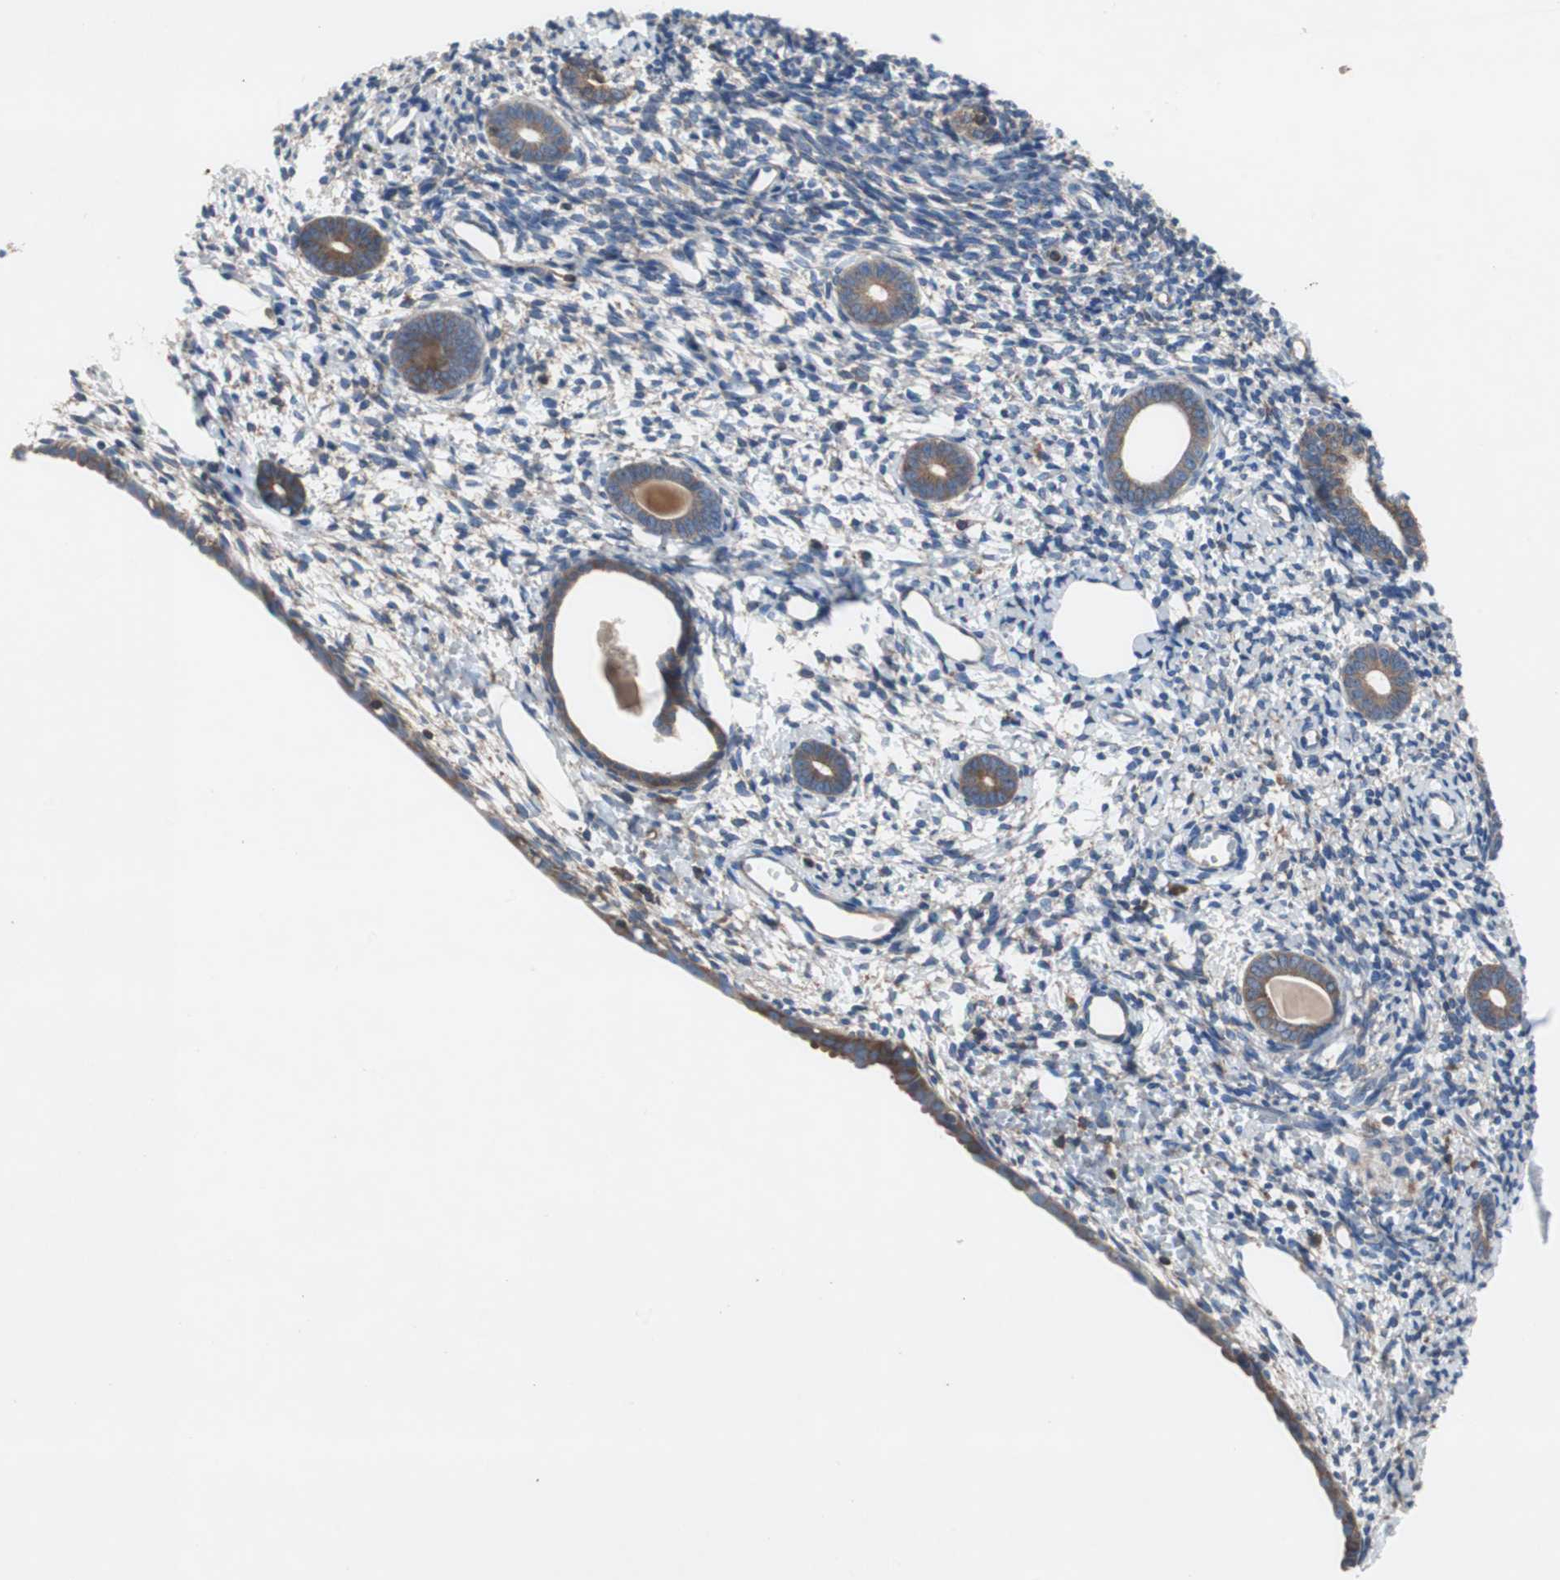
{"staining": {"intensity": "weak", "quantity": "25%-75%", "location": "cytoplasmic/membranous"}, "tissue": "endometrium", "cell_type": "Cells in endometrial stroma", "image_type": "normal", "snomed": [{"axis": "morphology", "description": "Normal tissue, NOS"}, {"axis": "topography", "description": "Endometrium"}], "caption": "High-power microscopy captured an immunohistochemistry histopathology image of normal endometrium, revealing weak cytoplasmic/membranous positivity in about 25%-75% of cells in endometrial stroma.", "gene": "GYS1", "patient": {"sex": "female", "age": 71}}